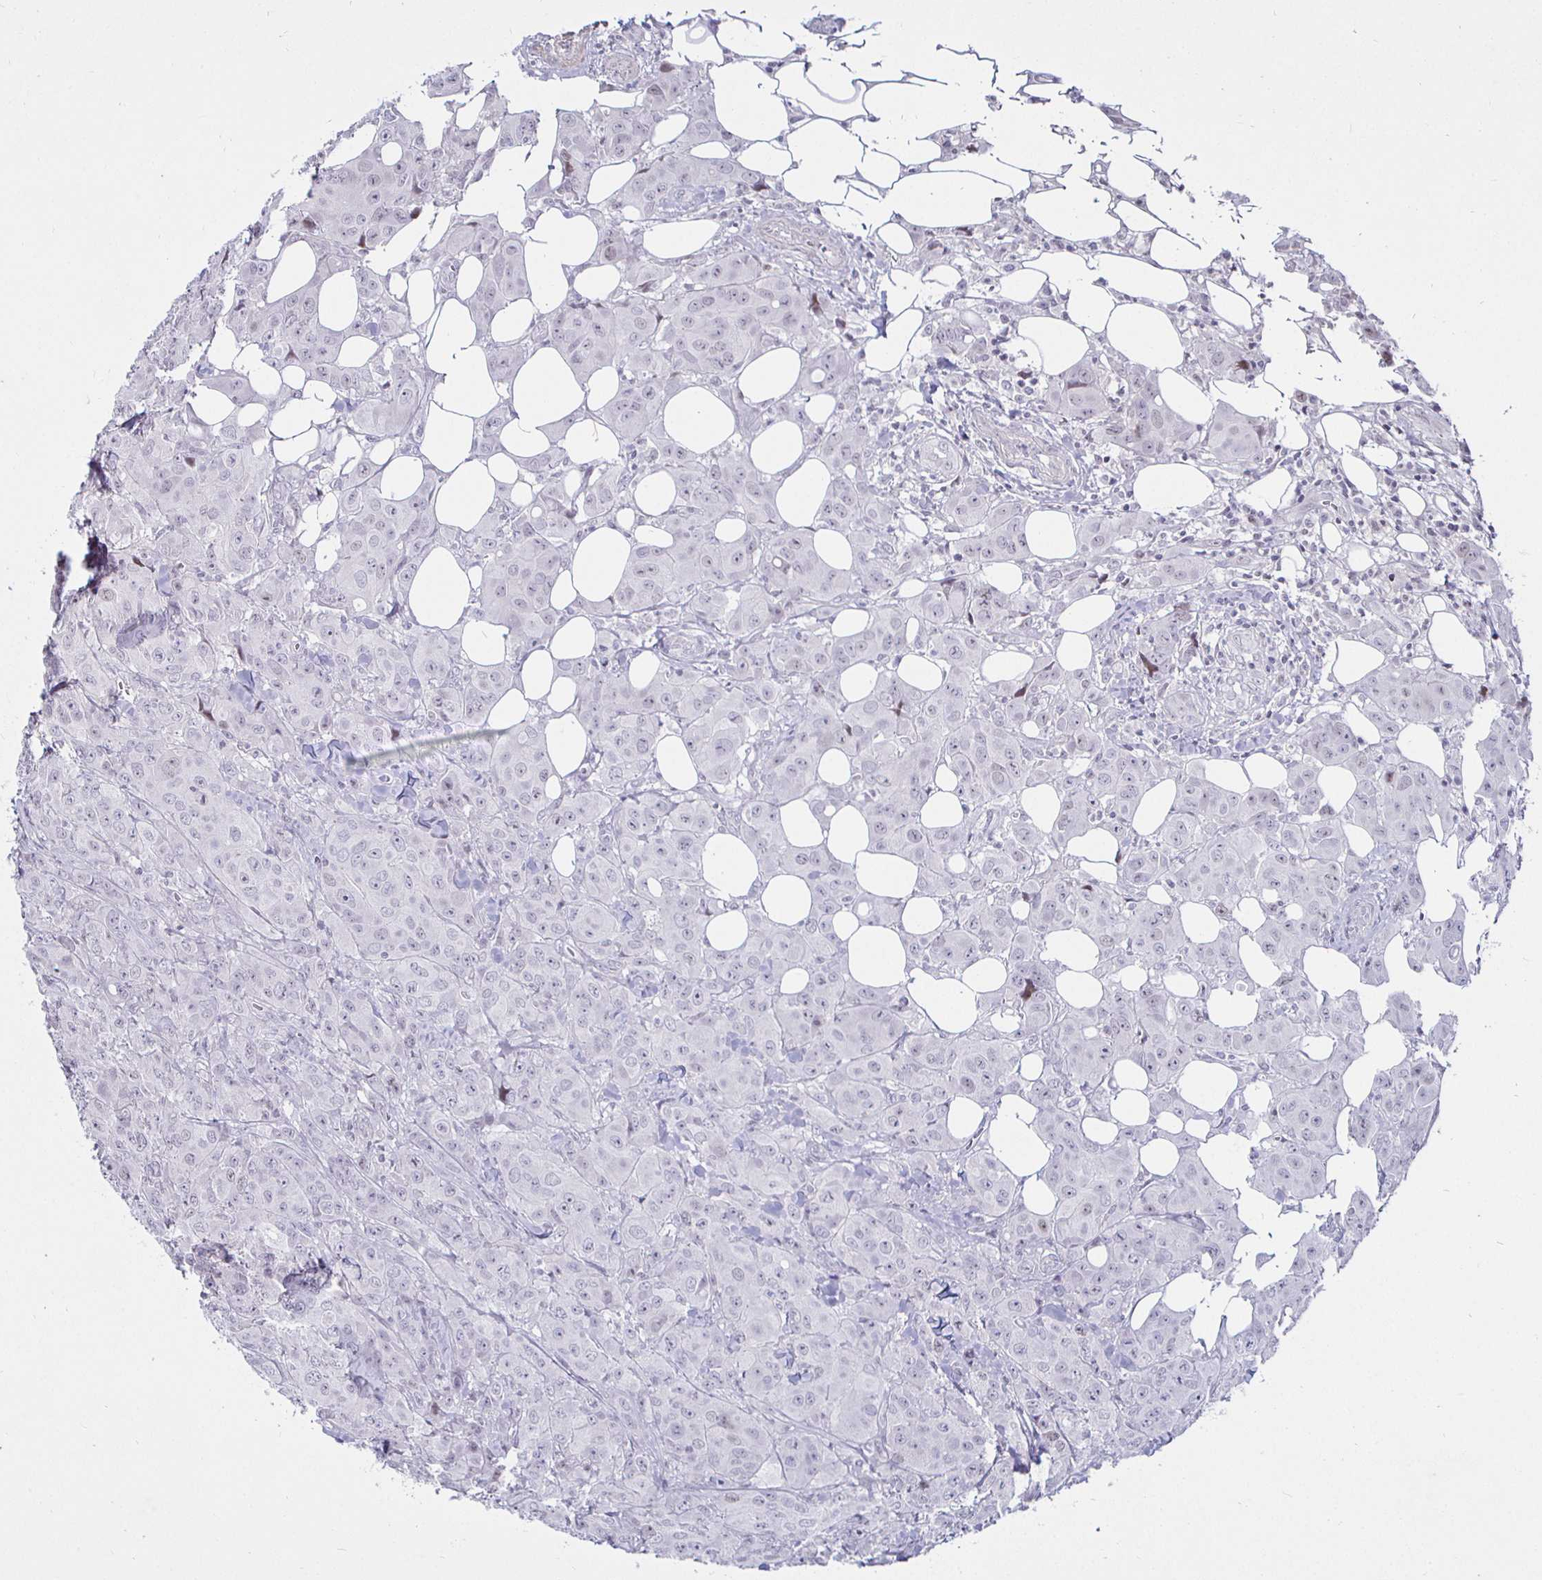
{"staining": {"intensity": "negative", "quantity": "none", "location": "none"}, "tissue": "breast cancer", "cell_type": "Tumor cells", "image_type": "cancer", "snomed": [{"axis": "morphology", "description": "Normal tissue, NOS"}, {"axis": "morphology", "description": "Duct carcinoma"}, {"axis": "topography", "description": "Breast"}], "caption": "The photomicrograph exhibits no significant positivity in tumor cells of breast cancer.", "gene": "MLH1", "patient": {"sex": "female", "age": 43}}